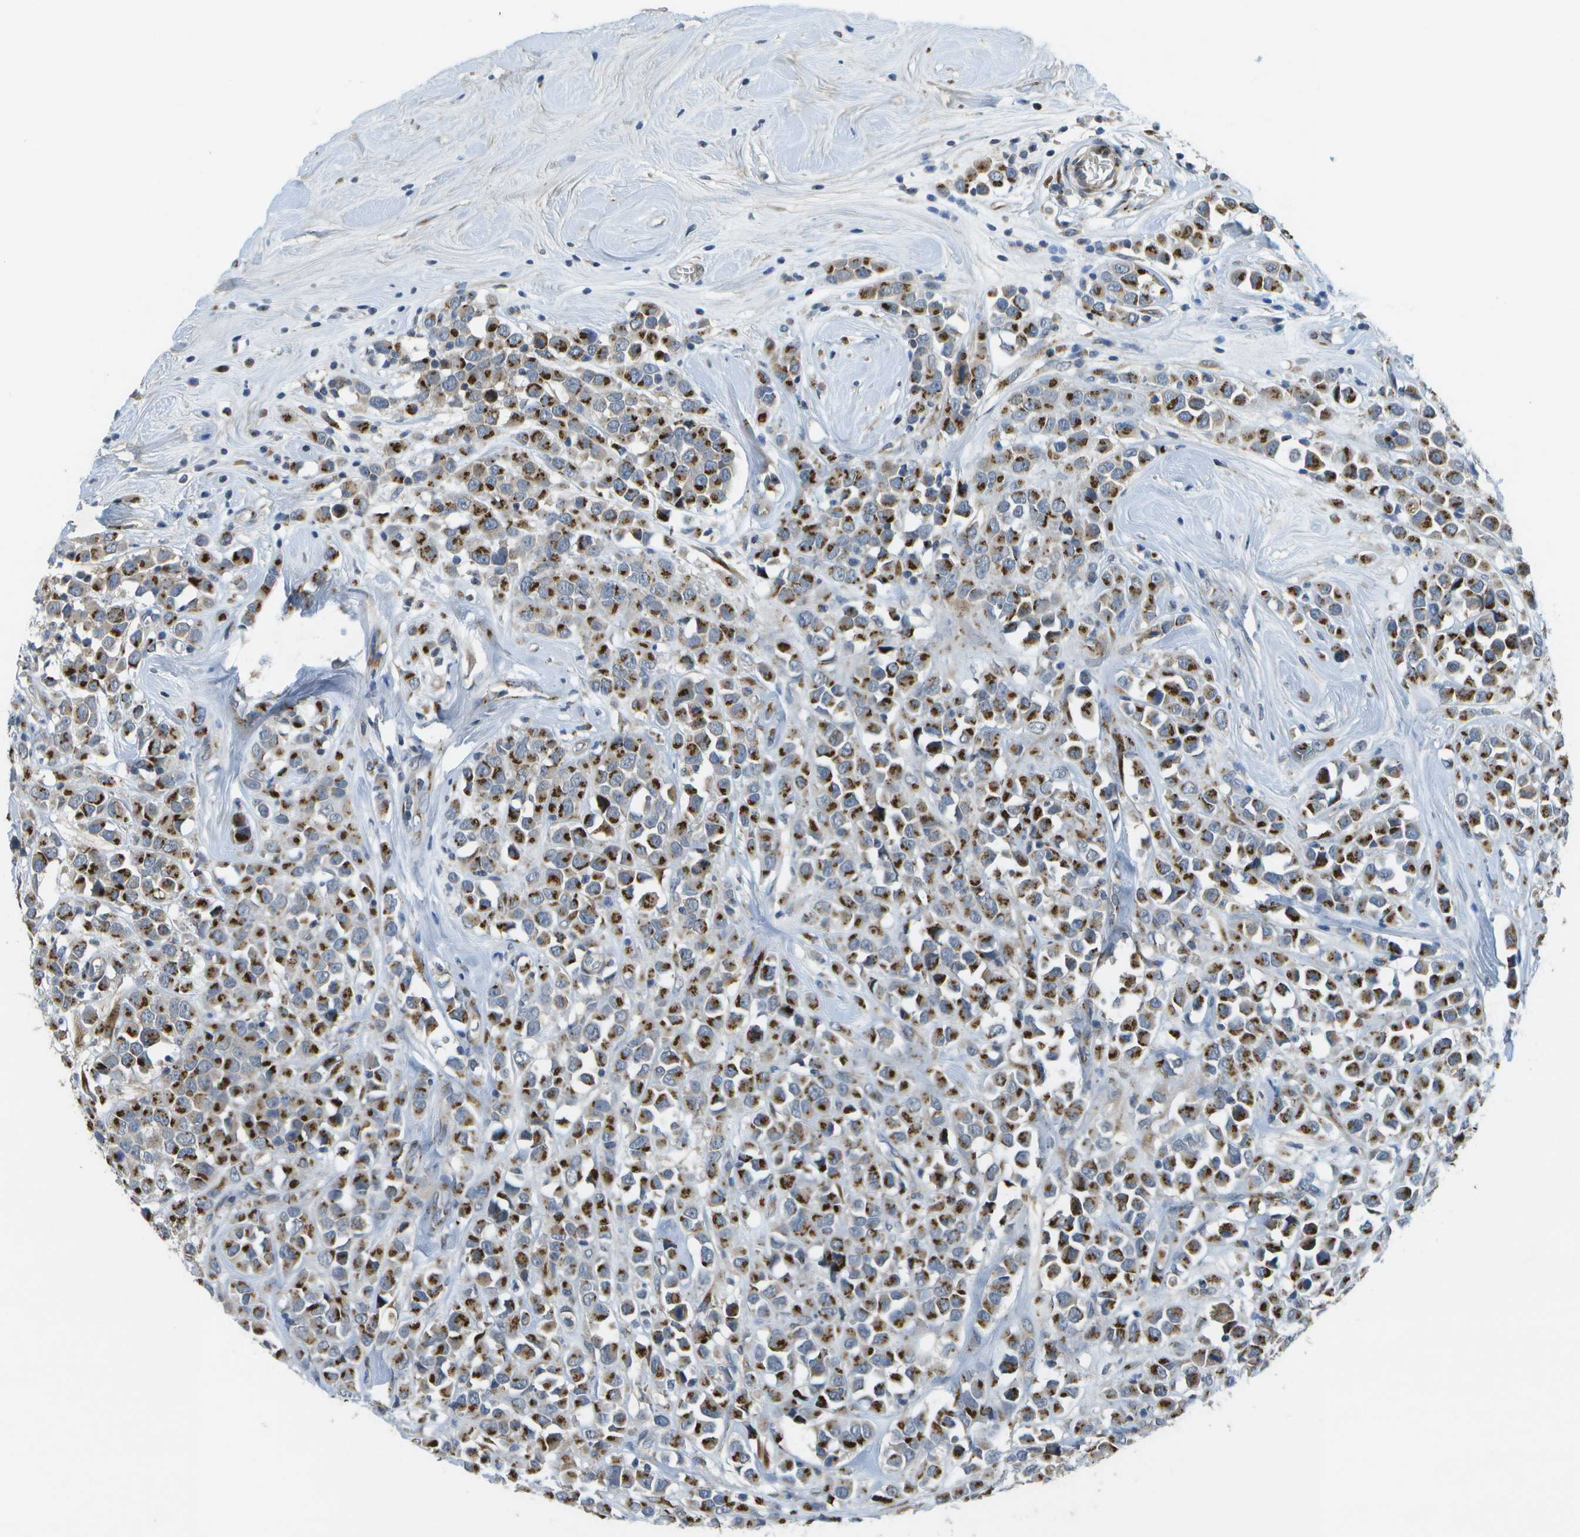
{"staining": {"intensity": "strong", "quantity": ">75%", "location": "cytoplasmic/membranous"}, "tissue": "breast cancer", "cell_type": "Tumor cells", "image_type": "cancer", "snomed": [{"axis": "morphology", "description": "Duct carcinoma"}, {"axis": "topography", "description": "Breast"}], "caption": "Breast cancer was stained to show a protein in brown. There is high levels of strong cytoplasmic/membranous positivity in about >75% of tumor cells. Immunohistochemistry (ihc) stains the protein of interest in brown and the nuclei are stained blue.", "gene": "QSOX2", "patient": {"sex": "female", "age": 61}}